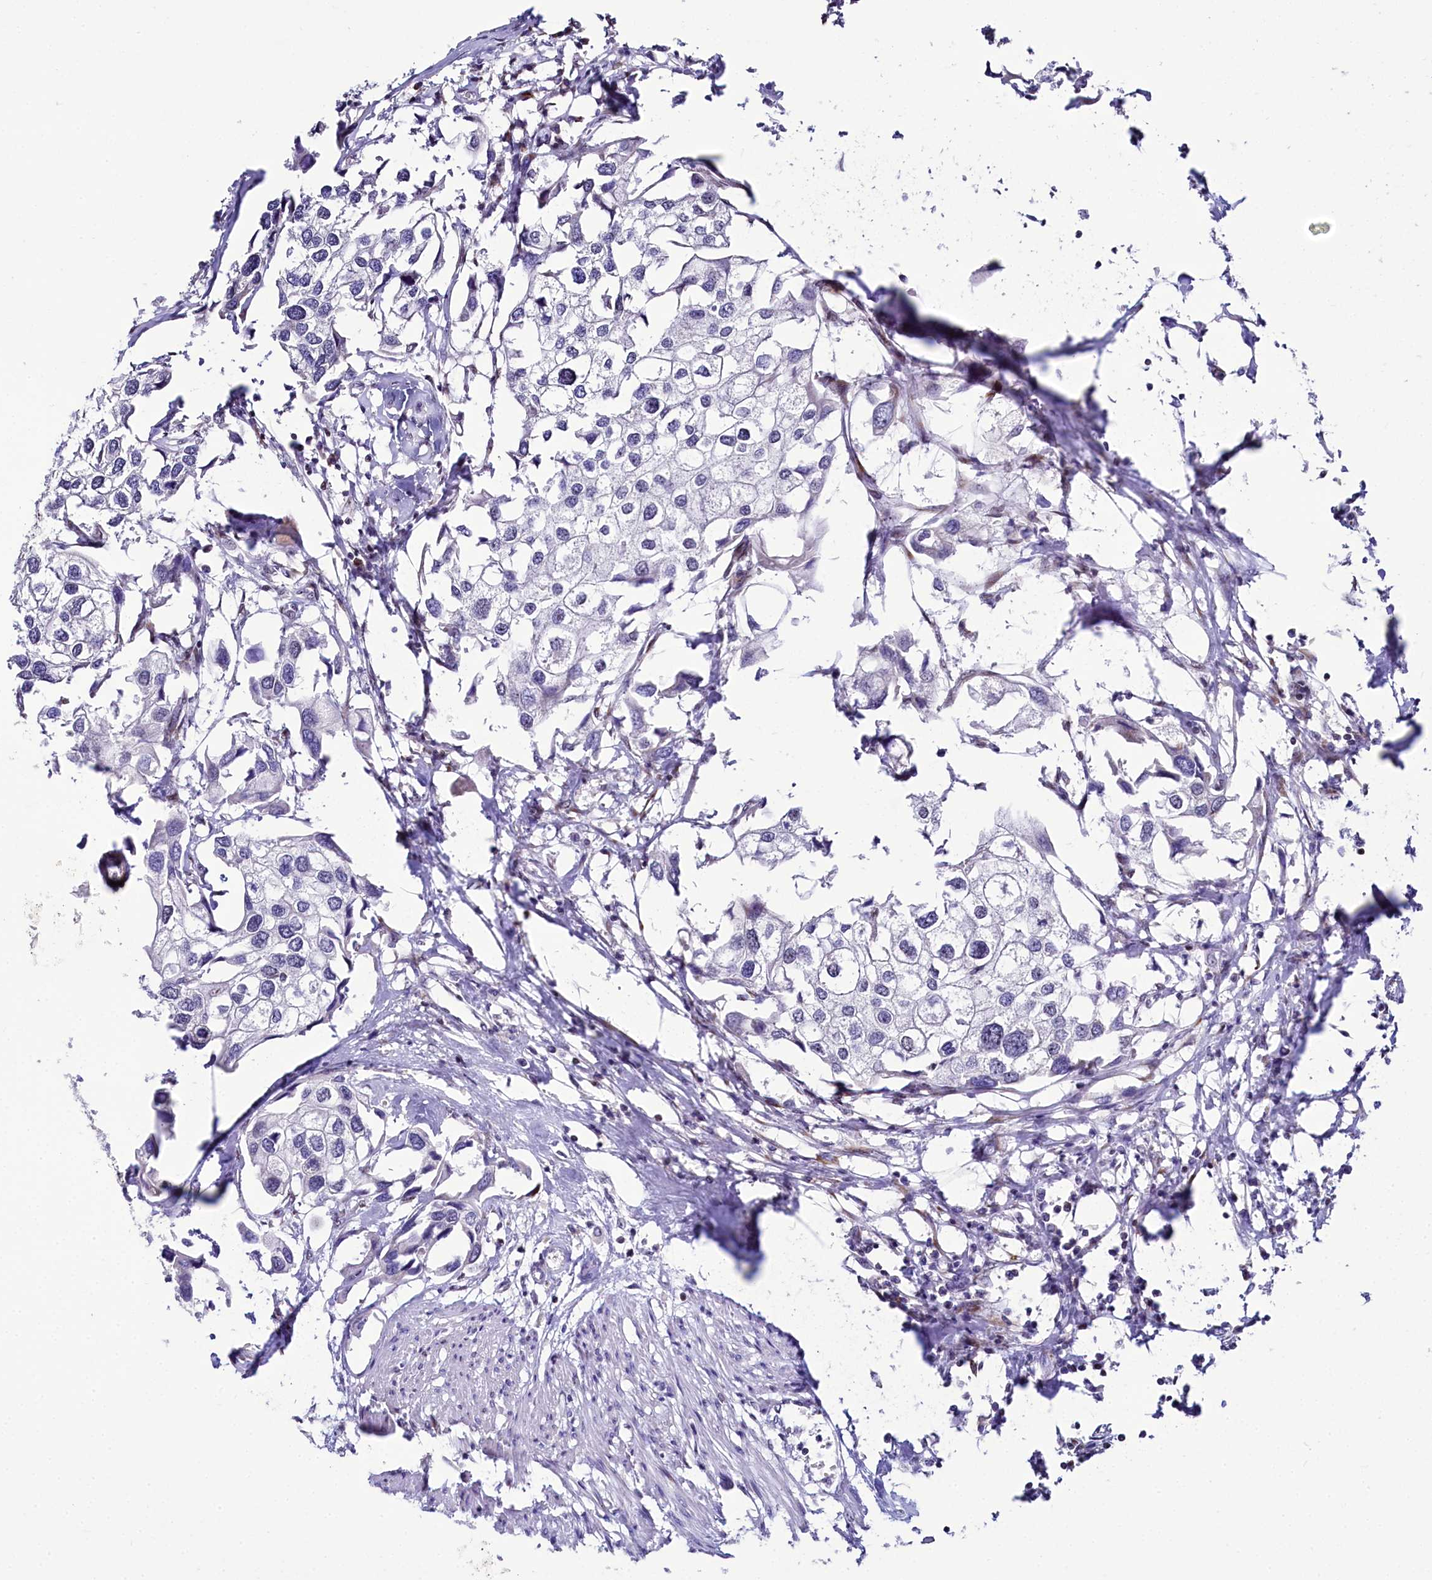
{"staining": {"intensity": "negative", "quantity": "none", "location": "none"}, "tissue": "urothelial cancer", "cell_type": "Tumor cells", "image_type": "cancer", "snomed": [{"axis": "morphology", "description": "Urothelial carcinoma, High grade"}, {"axis": "topography", "description": "Urinary bladder"}], "caption": "This is an immunohistochemistry micrograph of human urothelial cancer. There is no positivity in tumor cells.", "gene": "TCOF1", "patient": {"sex": "male", "age": 64}}